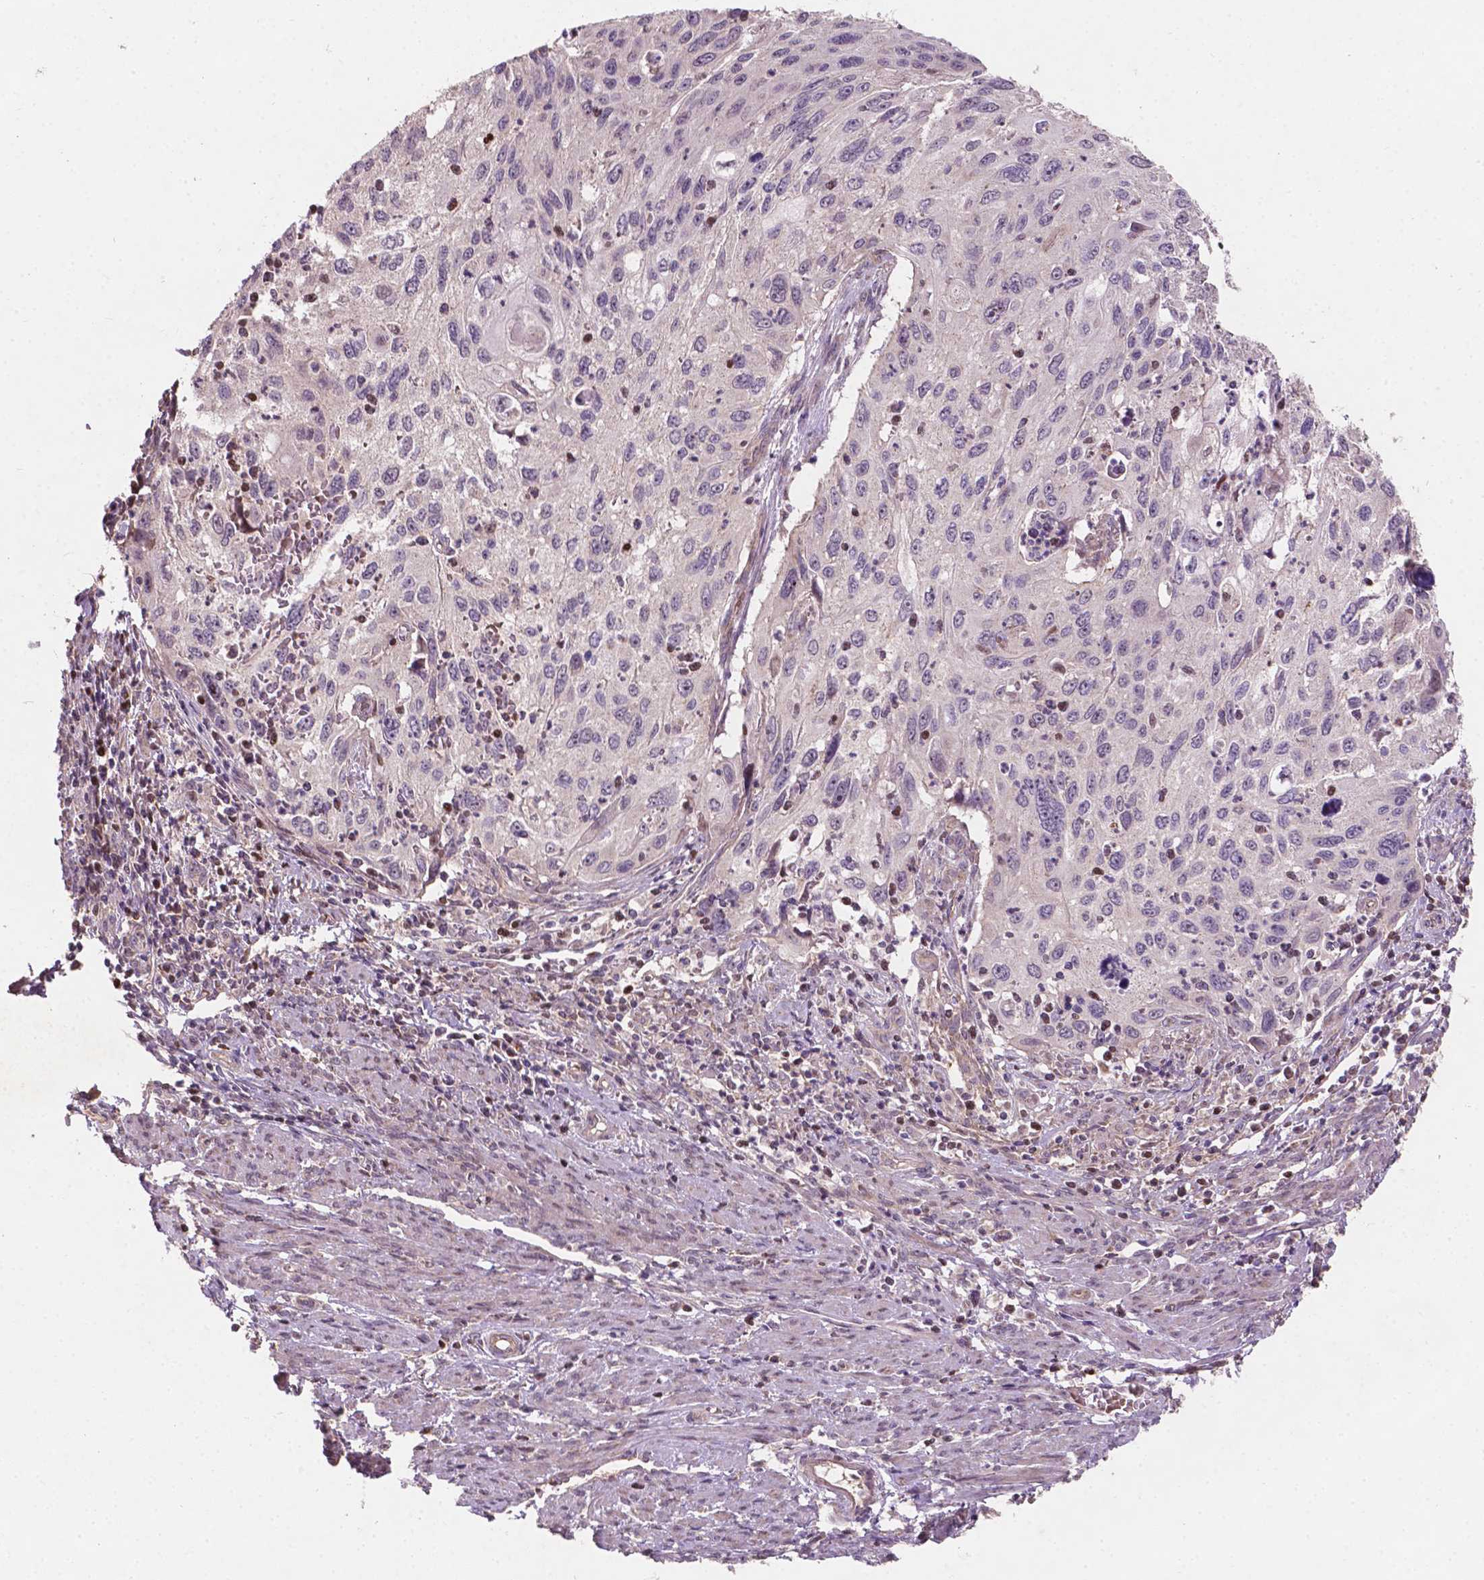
{"staining": {"intensity": "negative", "quantity": "none", "location": "none"}, "tissue": "cervical cancer", "cell_type": "Tumor cells", "image_type": "cancer", "snomed": [{"axis": "morphology", "description": "Squamous cell carcinoma, NOS"}, {"axis": "topography", "description": "Cervix"}], "caption": "An immunohistochemistry photomicrograph of cervical cancer is shown. There is no staining in tumor cells of cervical cancer.", "gene": "DUSP16", "patient": {"sex": "female", "age": 70}}